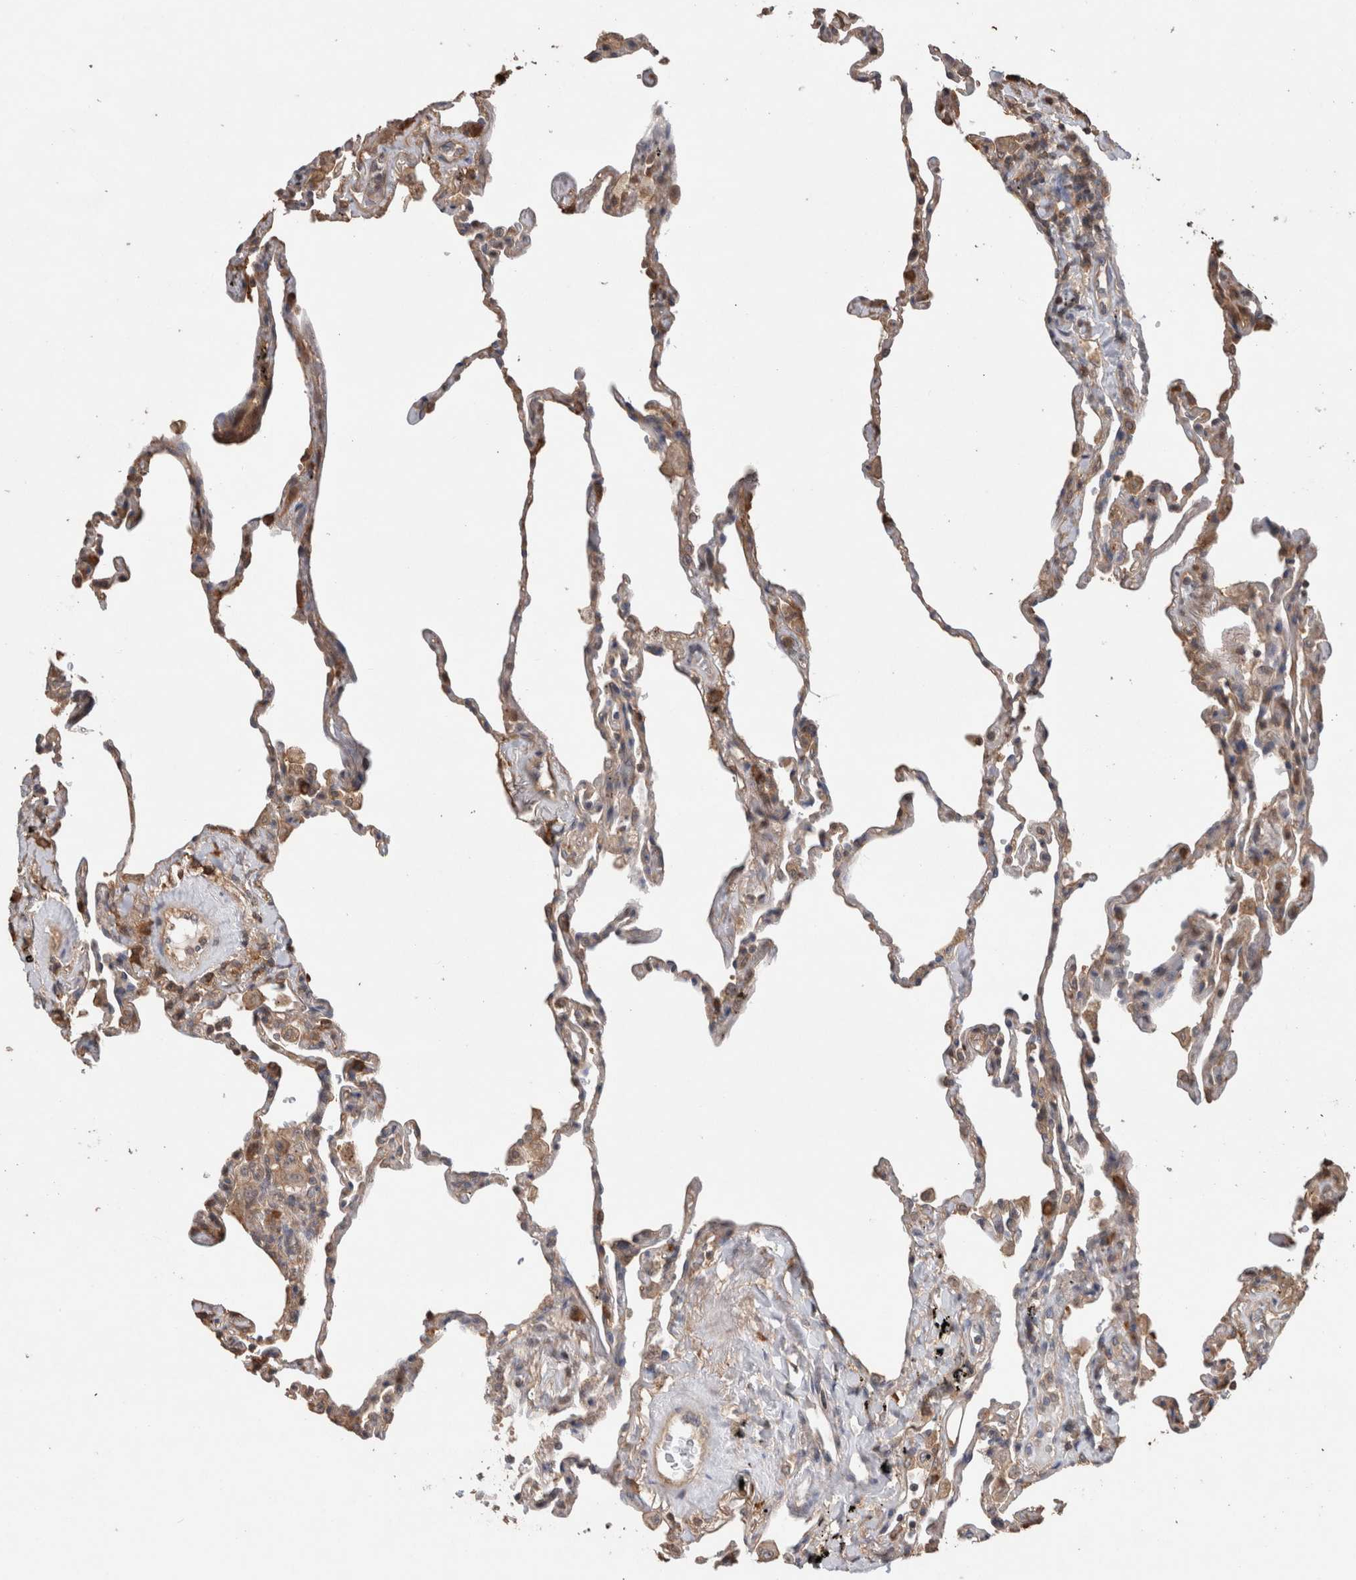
{"staining": {"intensity": "weak", "quantity": "25%-75%", "location": "cytoplasmic/membranous"}, "tissue": "lung", "cell_type": "Alveolar cells", "image_type": "normal", "snomed": [{"axis": "morphology", "description": "Normal tissue, NOS"}, {"axis": "topography", "description": "Lung"}], "caption": "Immunohistochemical staining of normal human lung reveals weak cytoplasmic/membranous protein expression in approximately 25%-75% of alveolar cells. (DAB = brown stain, brightfield microscopy at high magnification).", "gene": "TRIM5", "patient": {"sex": "male", "age": 59}}